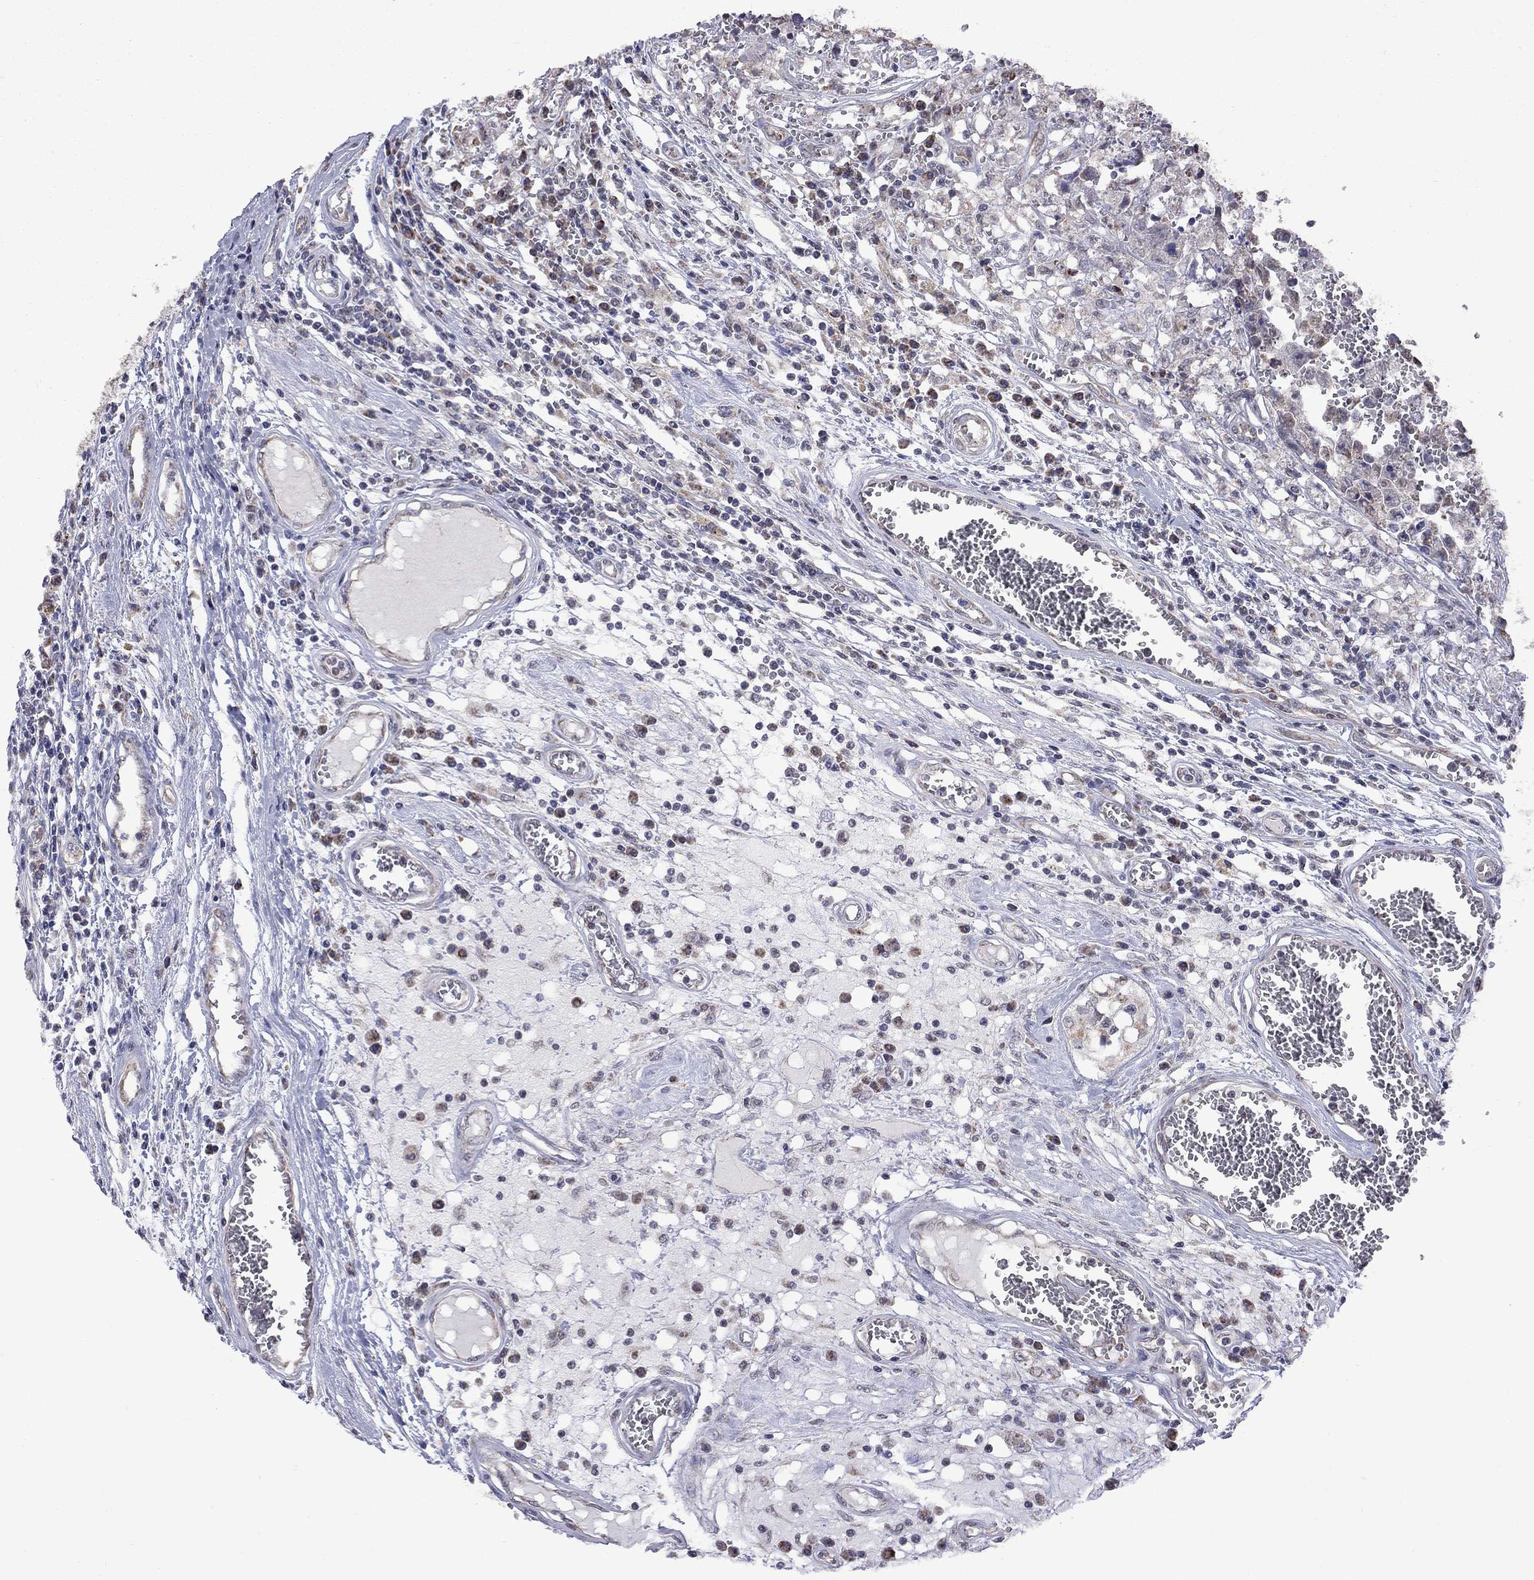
{"staining": {"intensity": "weak", "quantity": "25%-75%", "location": "cytoplasmic/membranous"}, "tissue": "testis cancer", "cell_type": "Tumor cells", "image_type": "cancer", "snomed": [{"axis": "morphology", "description": "Carcinoma, Embryonal, NOS"}, {"axis": "topography", "description": "Testis"}], "caption": "The photomicrograph demonstrates staining of testis embryonal carcinoma, revealing weak cytoplasmic/membranous protein expression (brown color) within tumor cells.", "gene": "NDUFB1", "patient": {"sex": "male", "age": 36}}